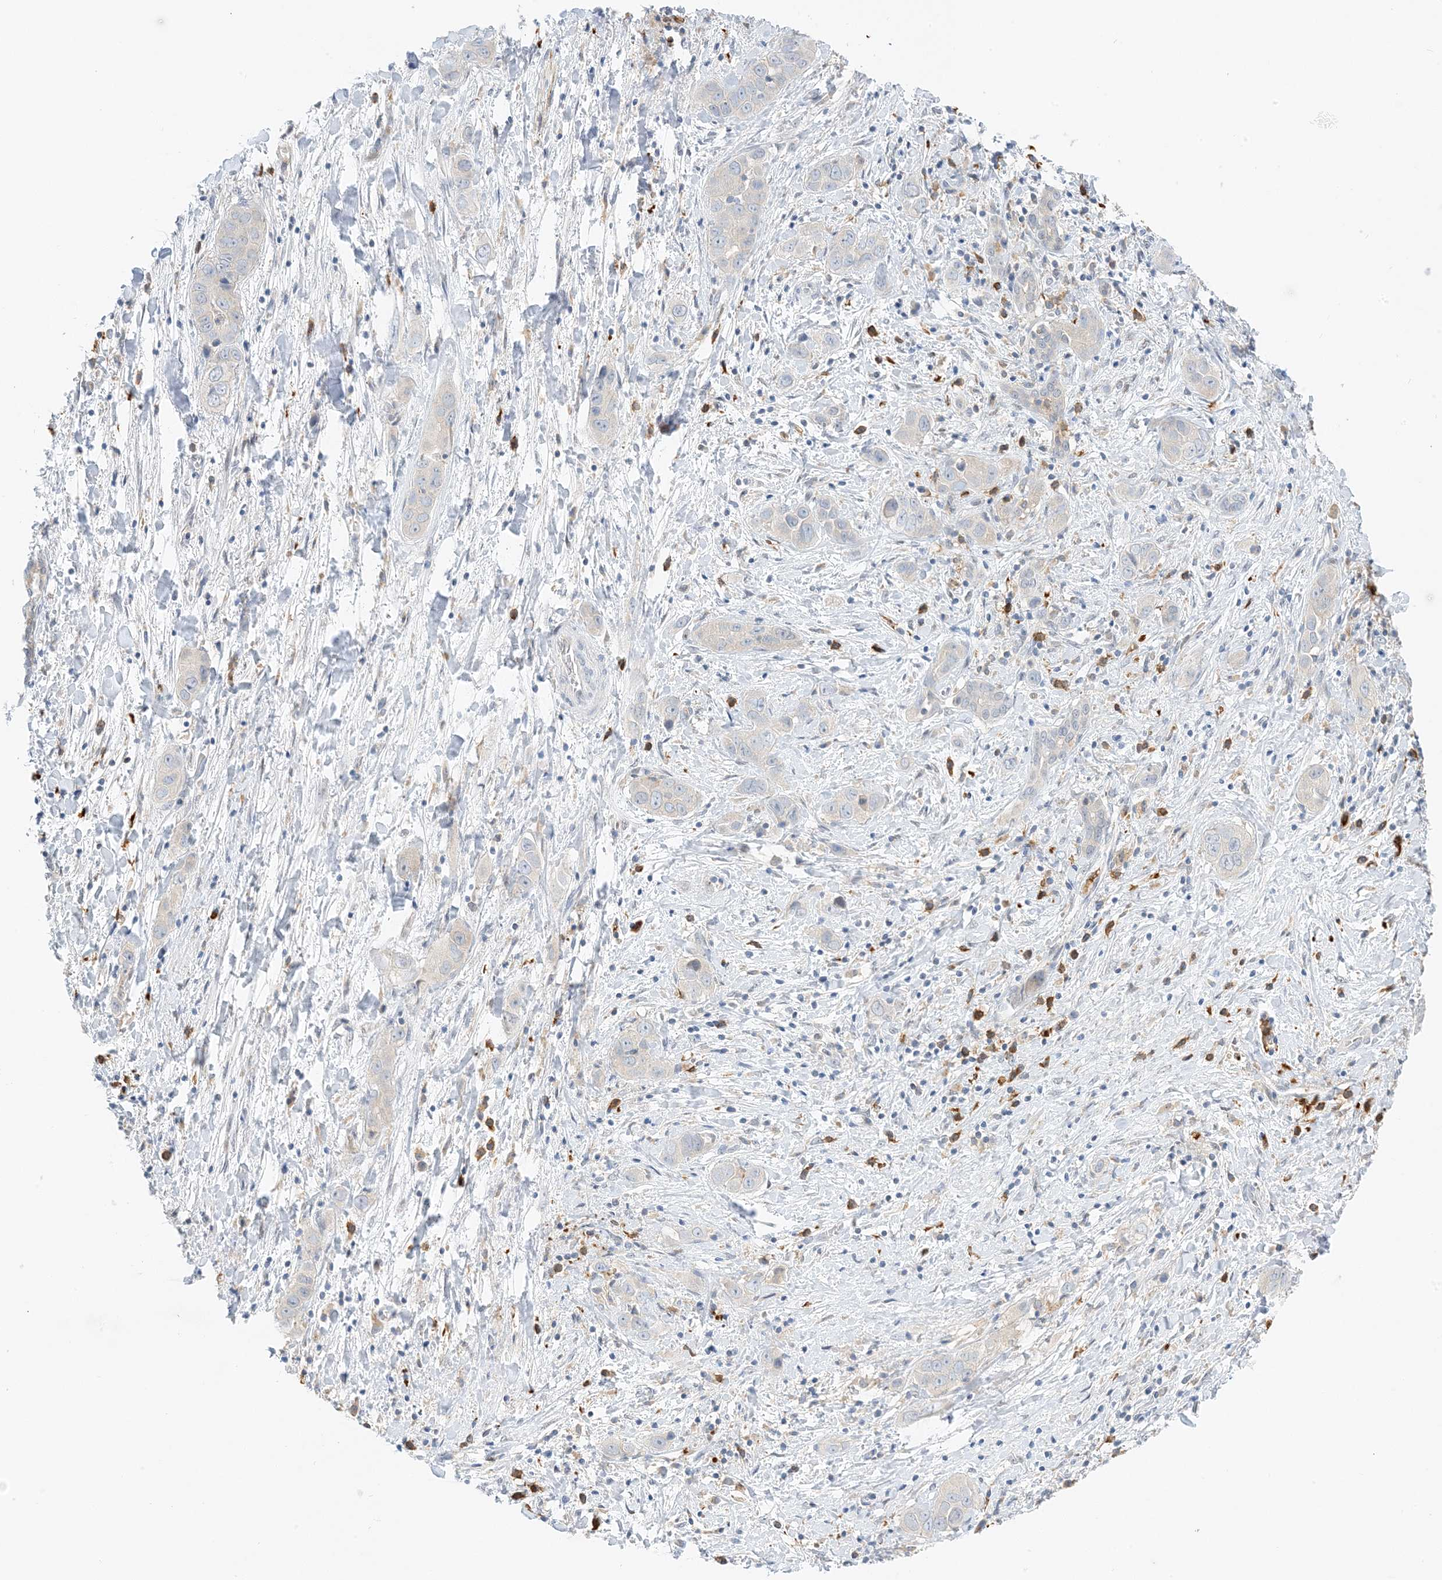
{"staining": {"intensity": "negative", "quantity": "none", "location": "none"}, "tissue": "liver cancer", "cell_type": "Tumor cells", "image_type": "cancer", "snomed": [{"axis": "morphology", "description": "Cholangiocarcinoma"}, {"axis": "topography", "description": "Liver"}], "caption": "Immunohistochemical staining of human liver cholangiocarcinoma reveals no significant positivity in tumor cells. (DAB IHC, high magnification).", "gene": "KIFBP", "patient": {"sex": "female", "age": 52}}